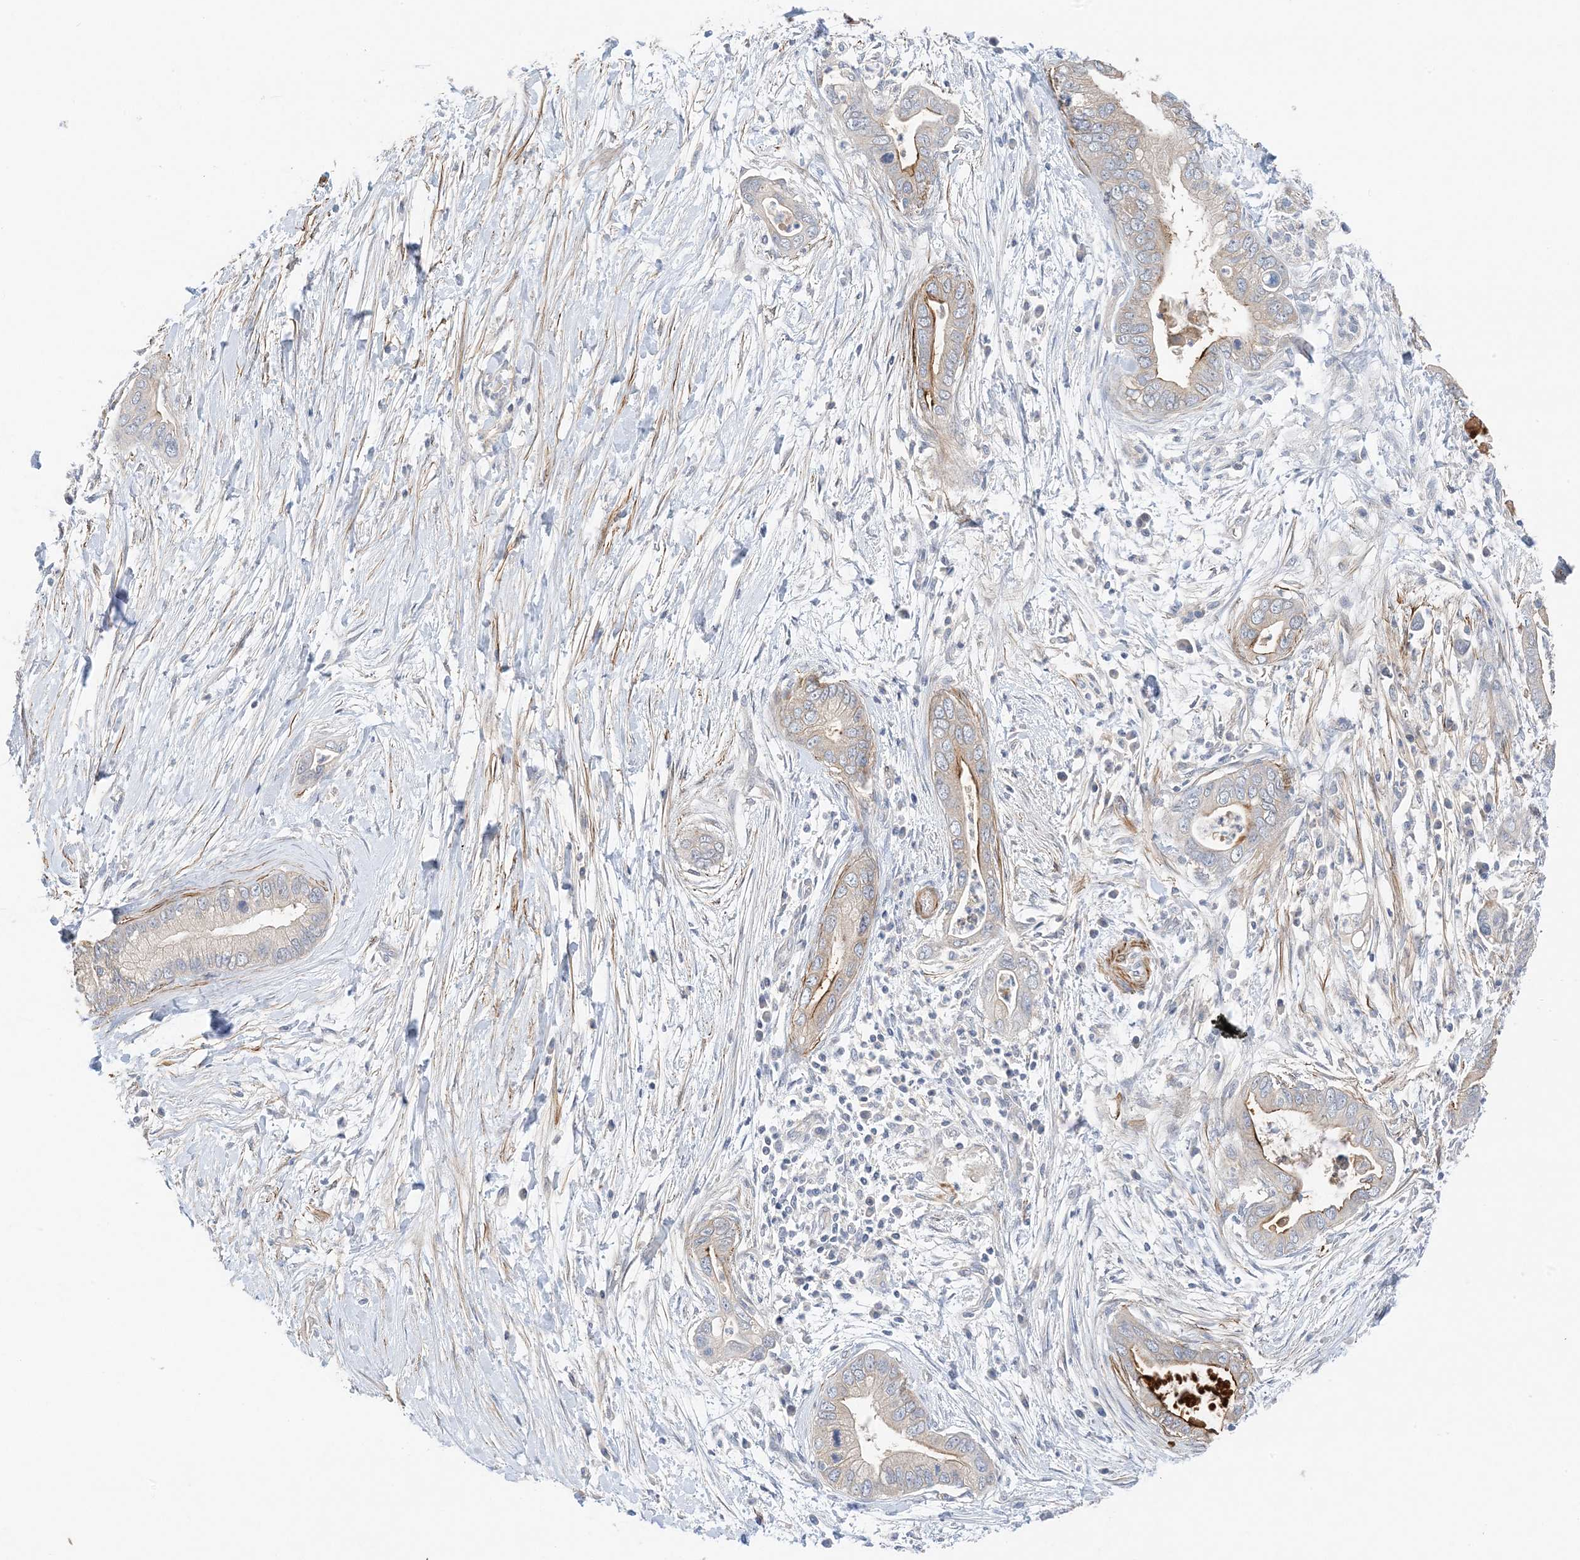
{"staining": {"intensity": "strong", "quantity": "<25%", "location": "cytoplasmic/membranous"}, "tissue": "pancreatic cancer", "cell_type": "Tumor cells", "image_type": "cancer", "snomed": [{"axis": "morphology", "description": "Adenocarcinoma, NOS"}, {"axis": "topography", "description": "Pancreas"}], "caption": "Strong cytoplasmic/membranous expression for a protein is identified in about <25% of tumor cells of pancreatic cancer (adenocarcinoma) using immunohistochemistry.", "gene": "KIFBP", "patient": {"sex": "male", "age": 75}}